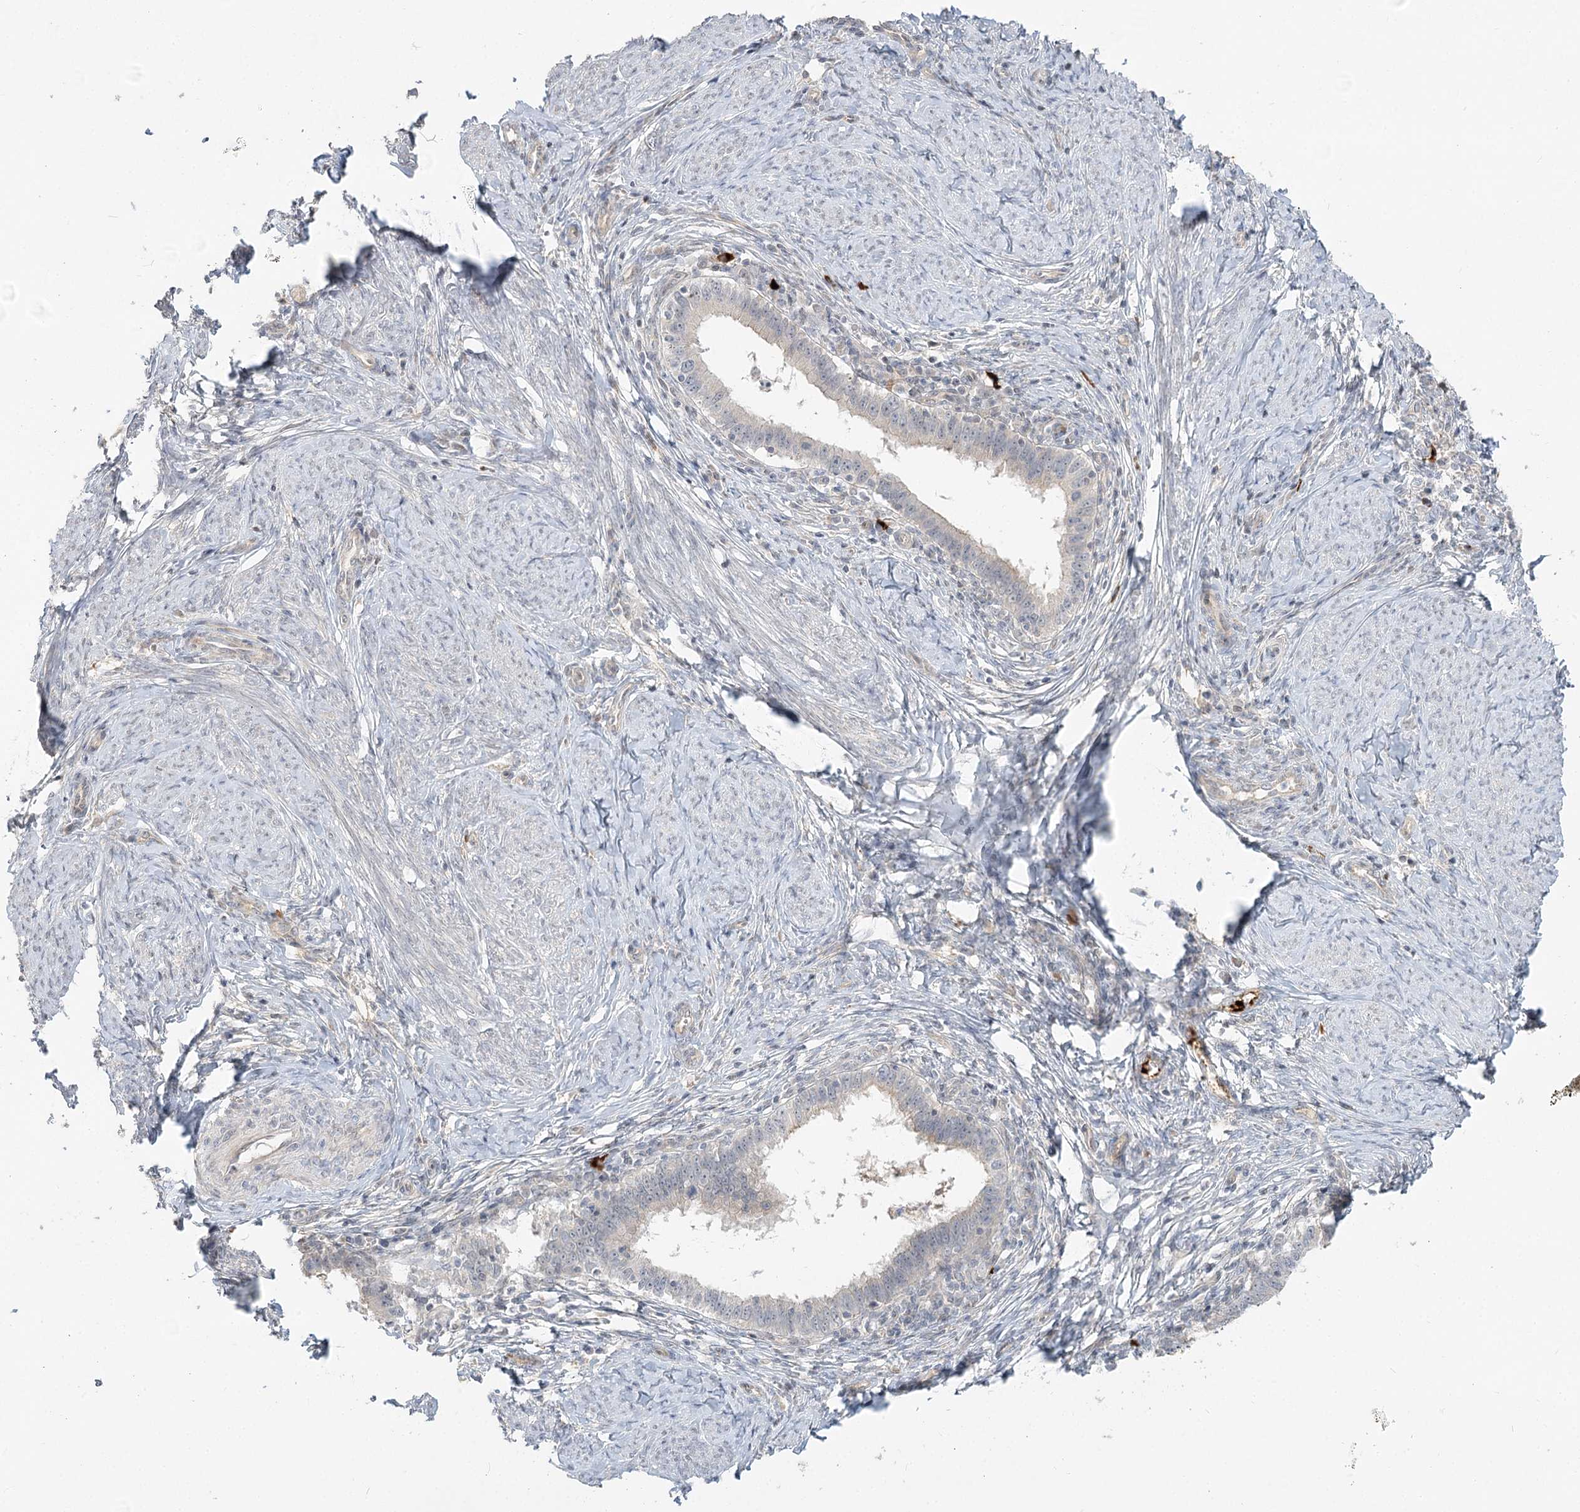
{"staining": {"intensity": "negative", "quantity": "none", "location": "none"}, "tissue": "cervical cancer", "cell_type": "Tumor cells", "image_type": "cancer", "snomed": [{"axis": "morphology", "description": "Adenocarcinoma, NOS"}, {"axis": "topography", "description": "Cervix"}], "caption": "The image displays no significant expression in tumor cells of cervical cancer. (Stains: DAB immunohistochemistry with hematoxylin counter stain, Microscopy: brightfield microscopy at high magnification).", "gene": "GUCY2C", "patient": {"sex": "female", "age": 36}}